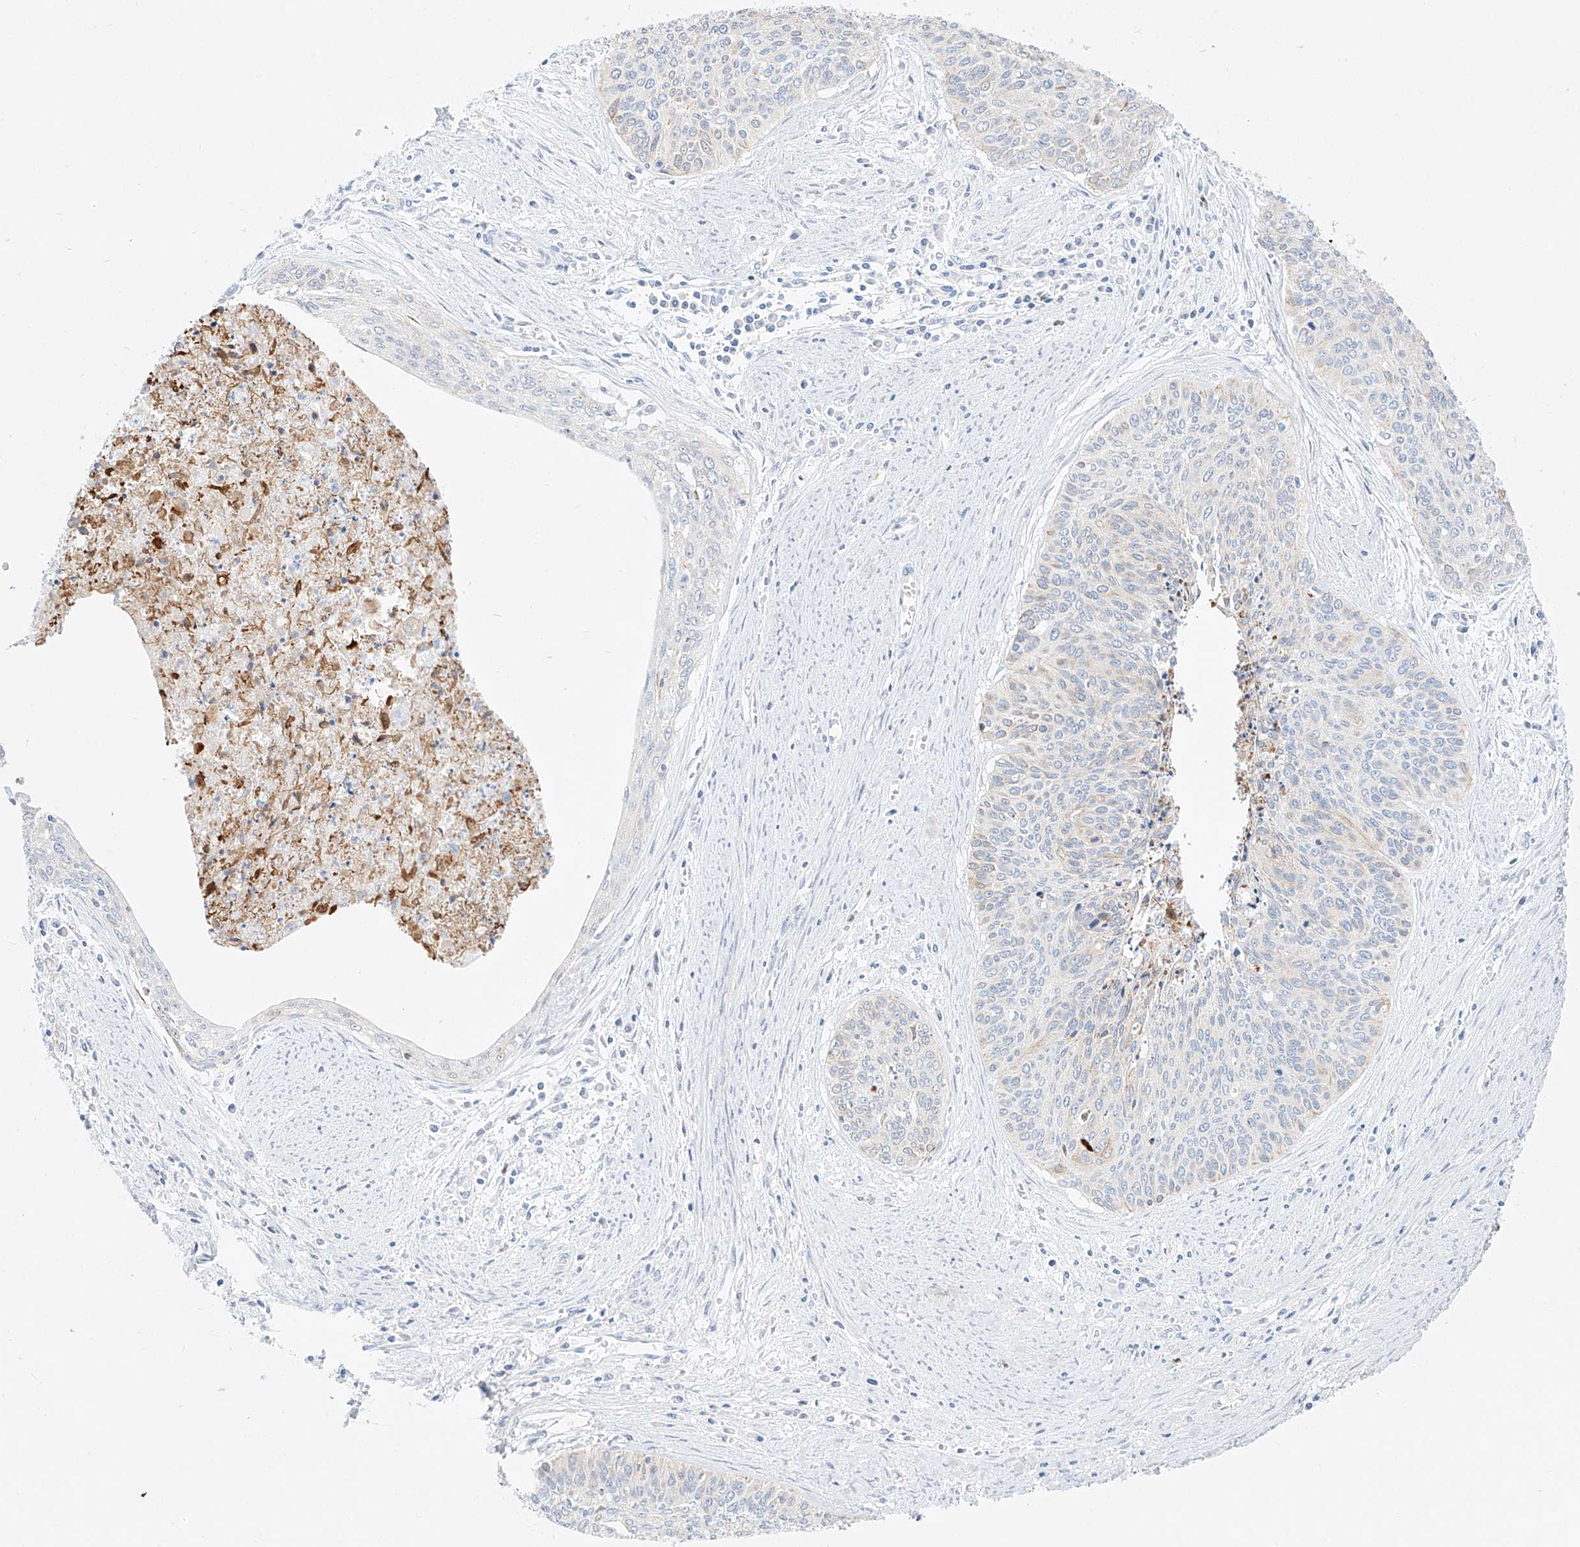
{"staining": {"intensity": "negative", "quantity": "none", "location": "none"}, "tissue": "cervical cancer", "cell_type": "Tumor cells", "image_type": "cancer", "snomed": [{"axis": "morphology", "description": "Squamous cell carcinoma, NOS"}, {"axis": "topography", "description": "Cervix"}], "caption": "Tumor cells are negative for protein expression in human cervical cancer.", "gene": "SNU13", "patient": {"sex": "female", "age": 55}}